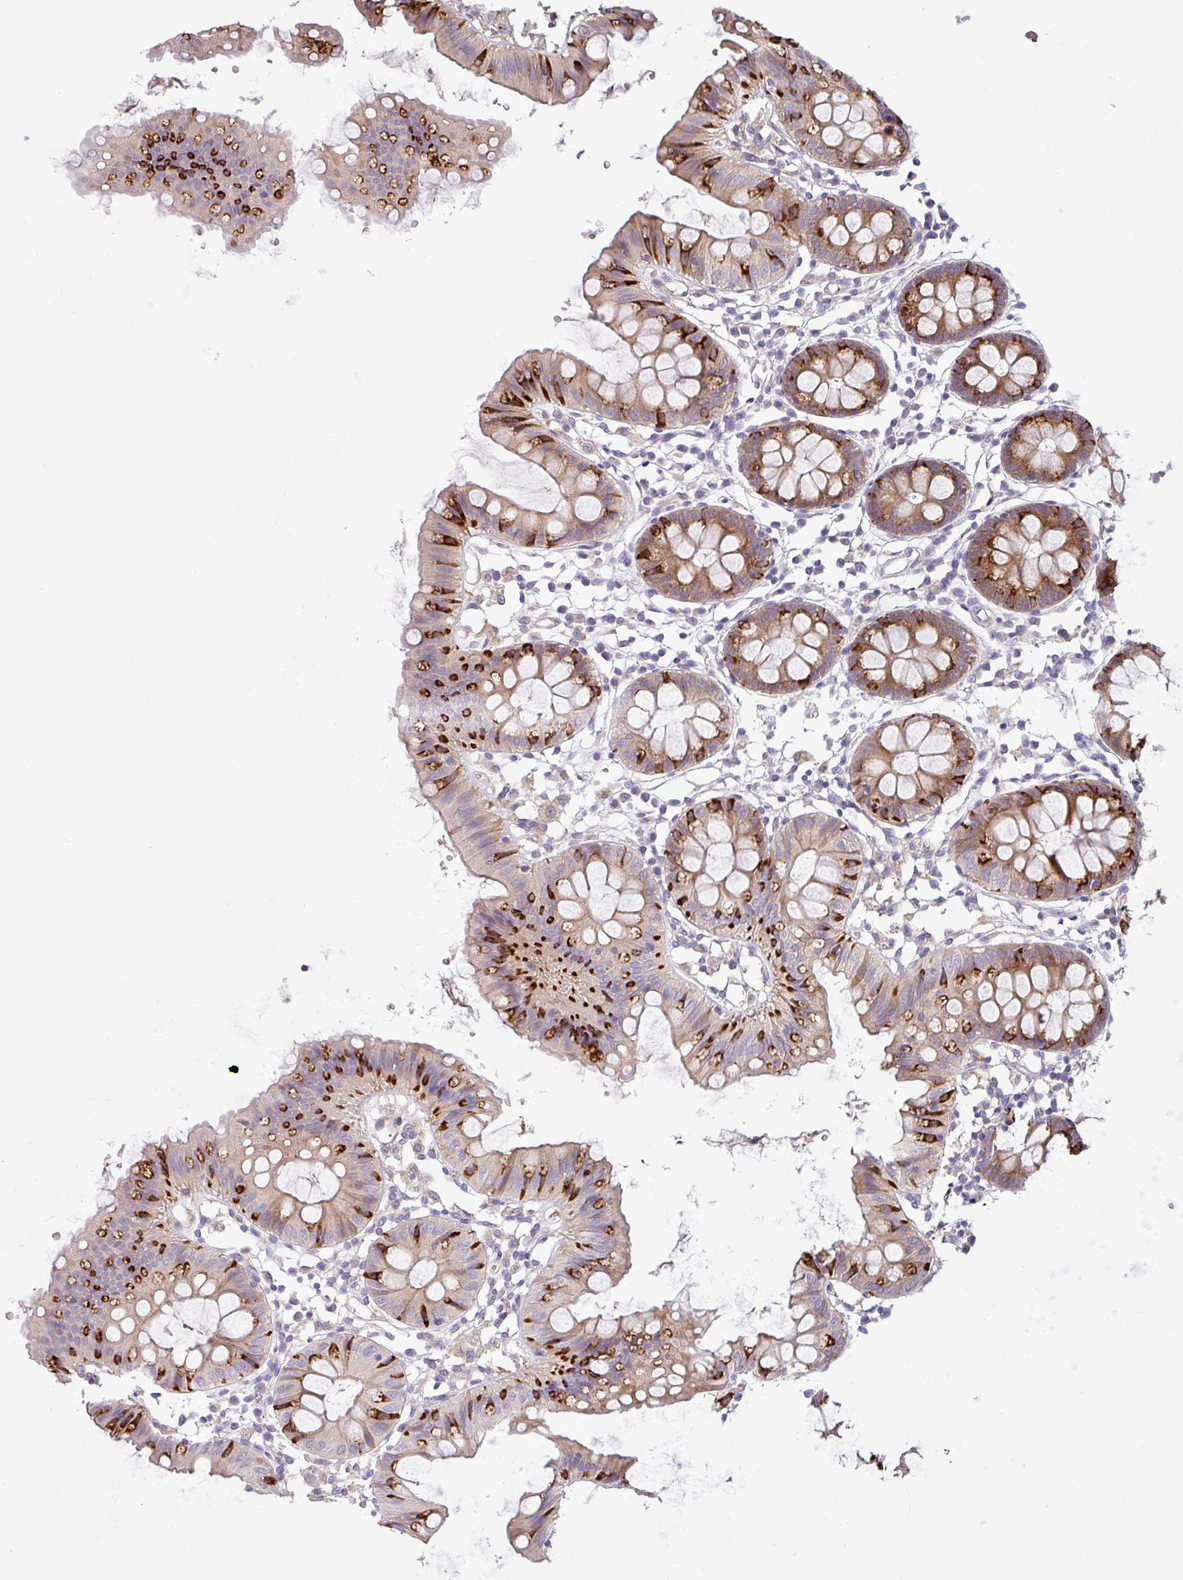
{"staining": {"intensity": "negative", "quantity": "none", "location": "none"}, "tissue": "colon", "cell_type": "Endothelial cells", "image_type": "normal", "snomed": [{"axis": "morphology", "description": "Normal tissue, NOS"}, {"axis": "topography", "description": "Colon"}], "caption": "Immunohistochemical staining of unremarkable colon exhibits no significant positivity in endothelial cells. (DAB IHC visualized using brightfield microscopy, high magnification).", "gene": "PIK3R5", "patient": {"sex": "female", "age": 84}}